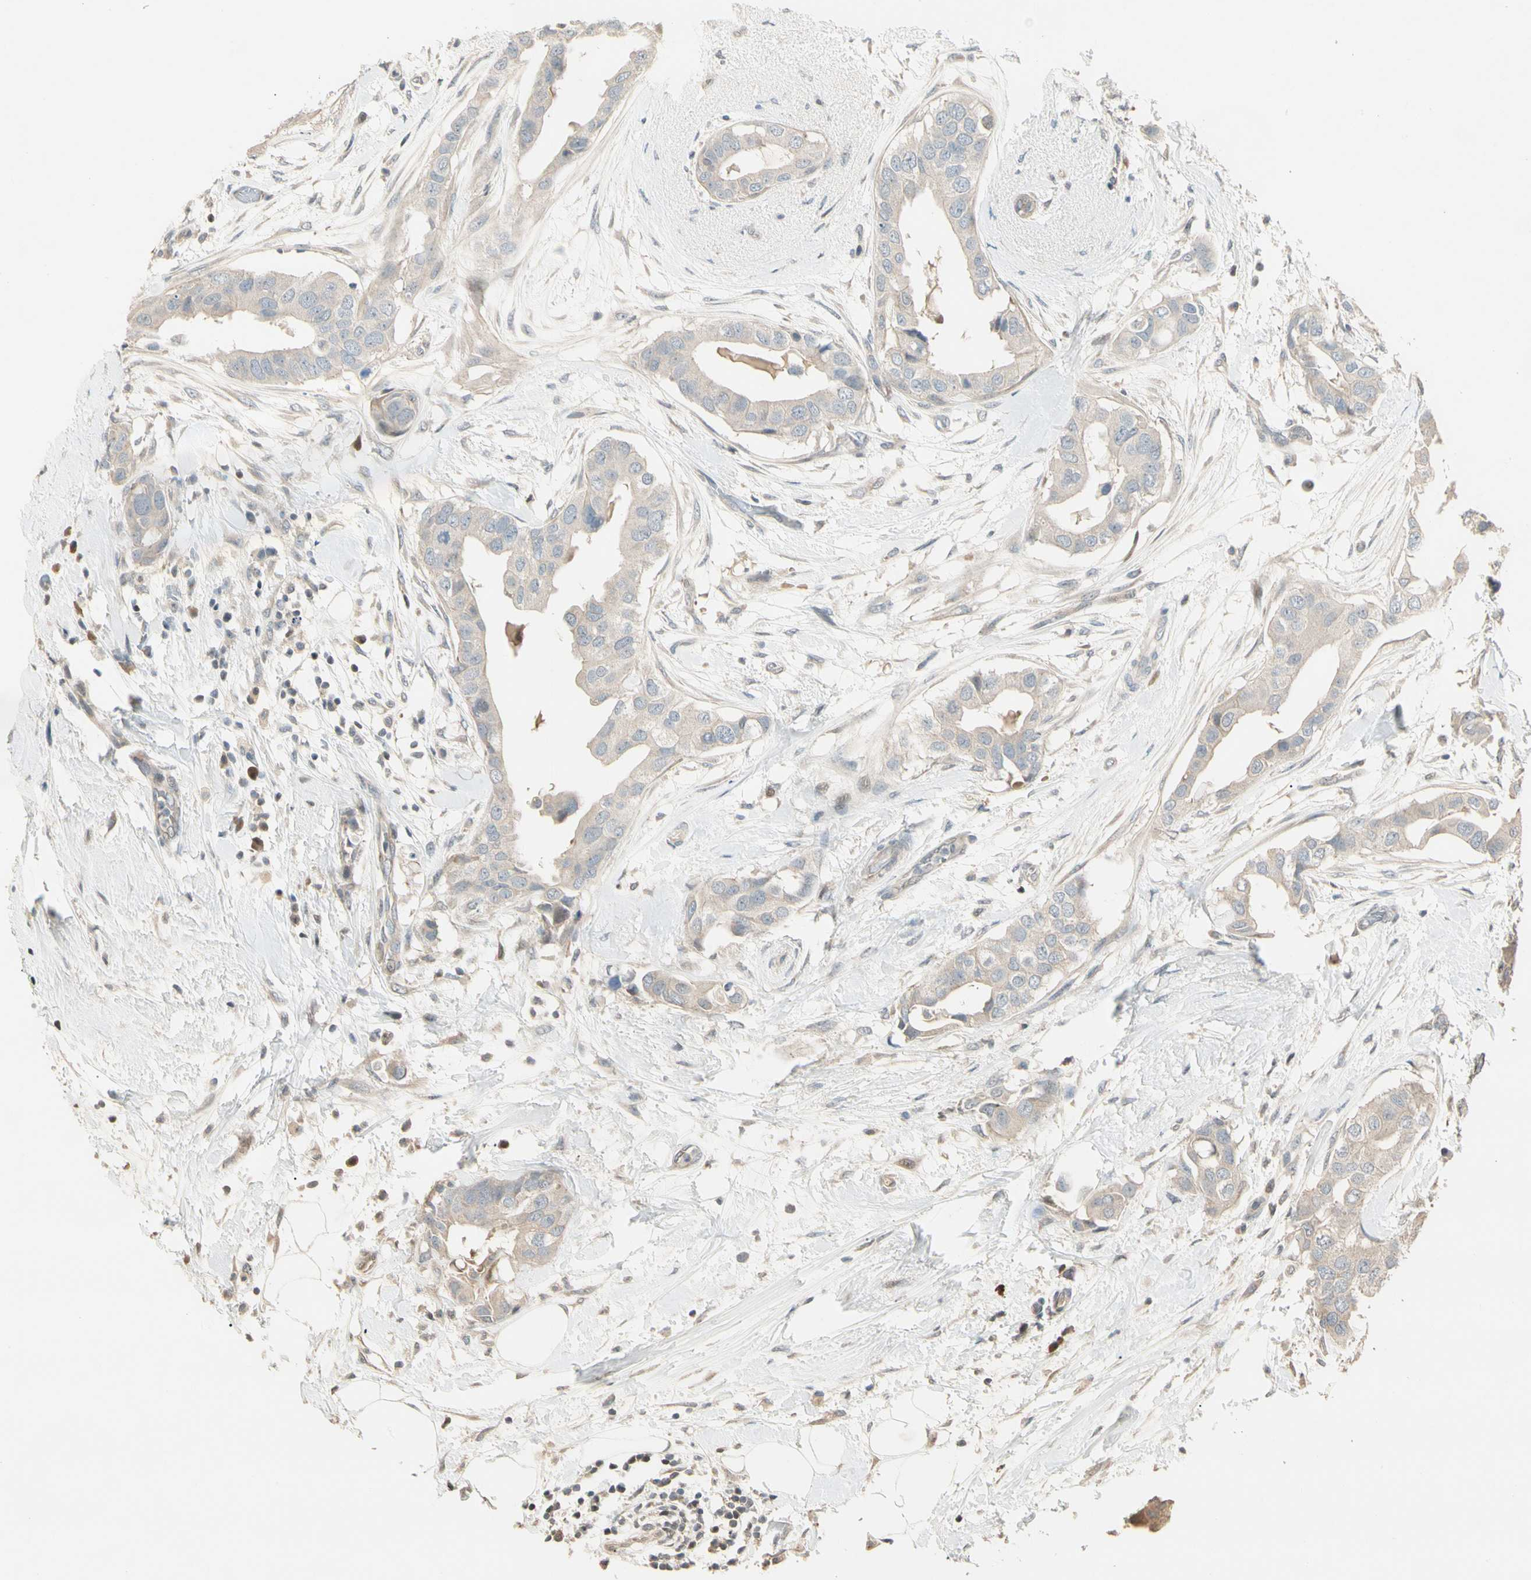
{"staining": {"intensity": "weak", "quantity": "<25%", "location": "cytoplasmic/membranous"}, "tissue": "breast cancer", "cell_type": "Tumor cells", "image_type": "cancer", "snomed": [{"axis": "morphology", "description": "Duct carcinoma"}, {"axis": "topography", "description": "Breast"}], "caption": "This is an IHC photomicrograph of human breast cancer. There is no staining in tumor cells.", "gene": "P3H2", "patient": {"sex": "female", "age": 40}}